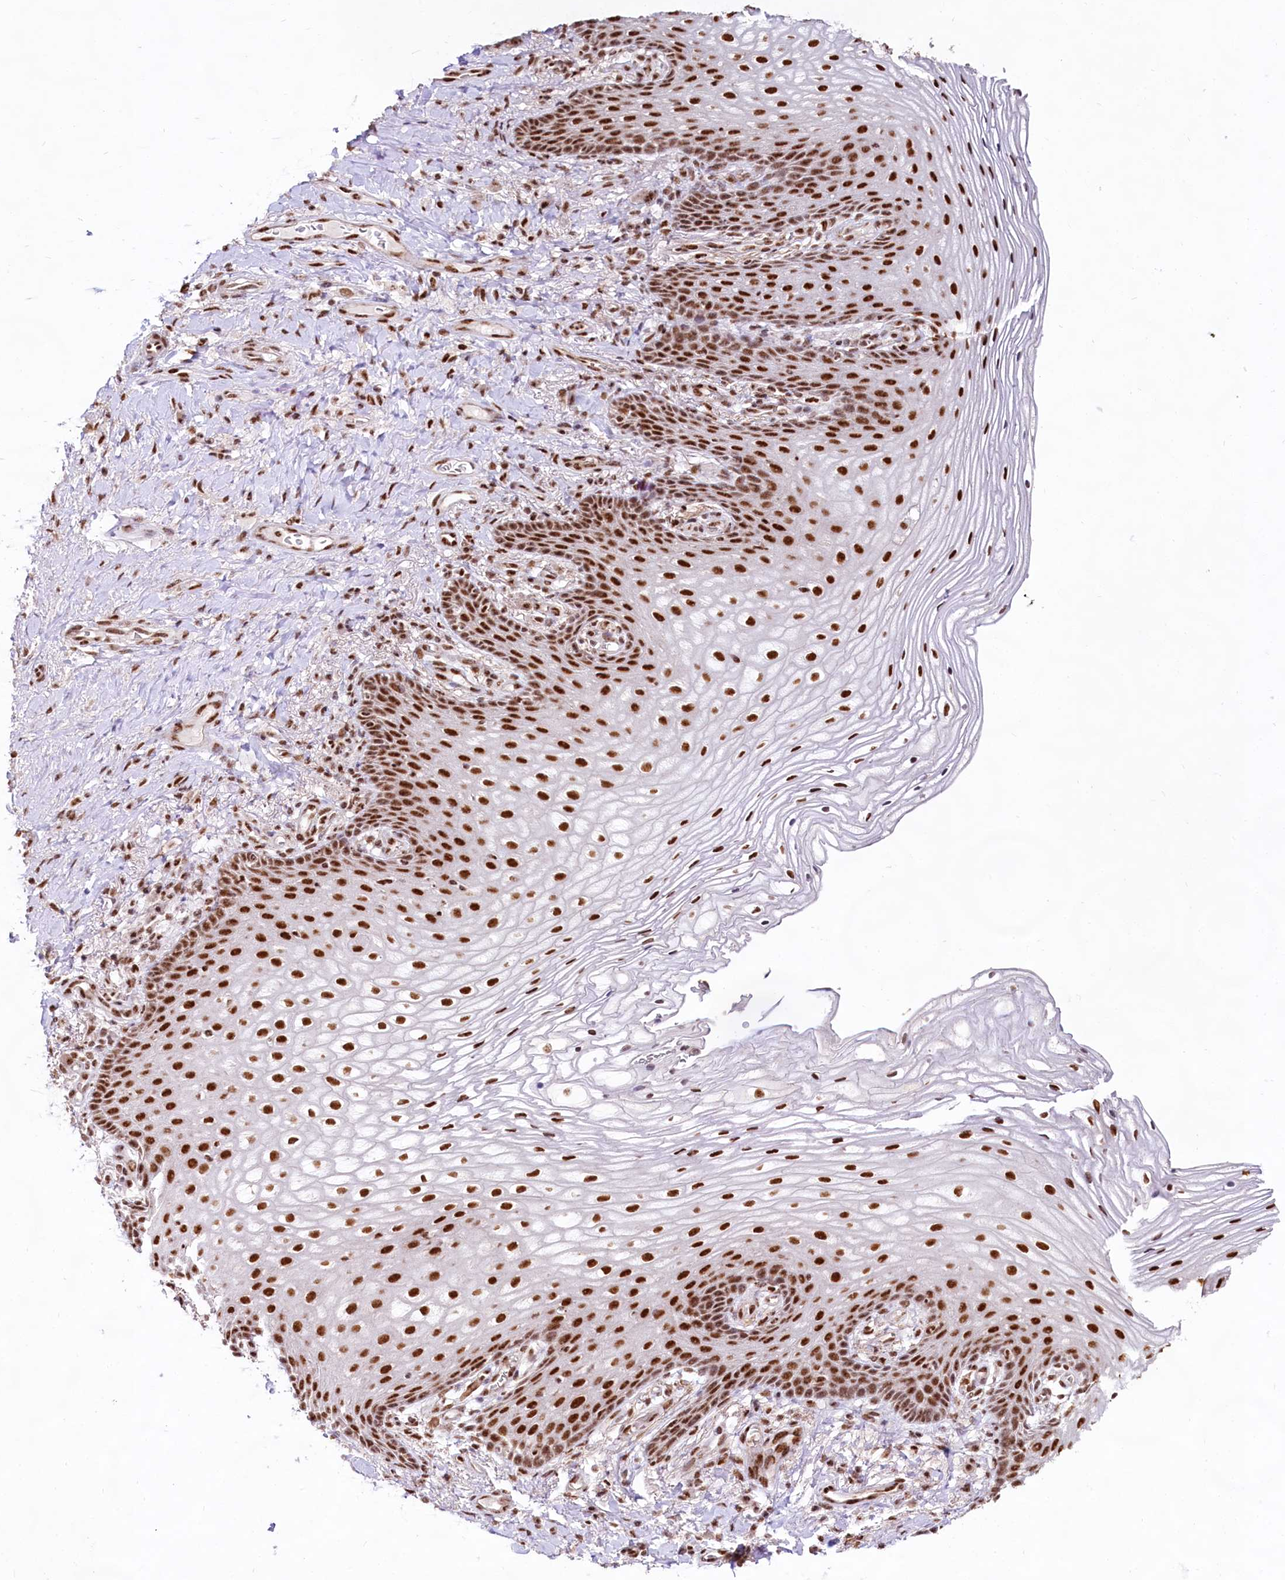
{"staining": {"intensity": "strong", "quantity": ">75%", "location": "nuclear"}, "tissue": "vagina", "cell_type": "Squamous epithelial cells", "image_type": "normal", "snomed": [{"axis": "morphology", "description": "Normal tissue, NOS"}, {"axis": "topography", "description": "Vagina"}], "caption": "An image of human vagina stained for a protein displays strong nuclear brown staining in squamous epithelial cells. (Brightfield microscopy of DAB IHC at high magnification).", "gene": "HIRA", "patient": {"sex": "female", "age": 60}}